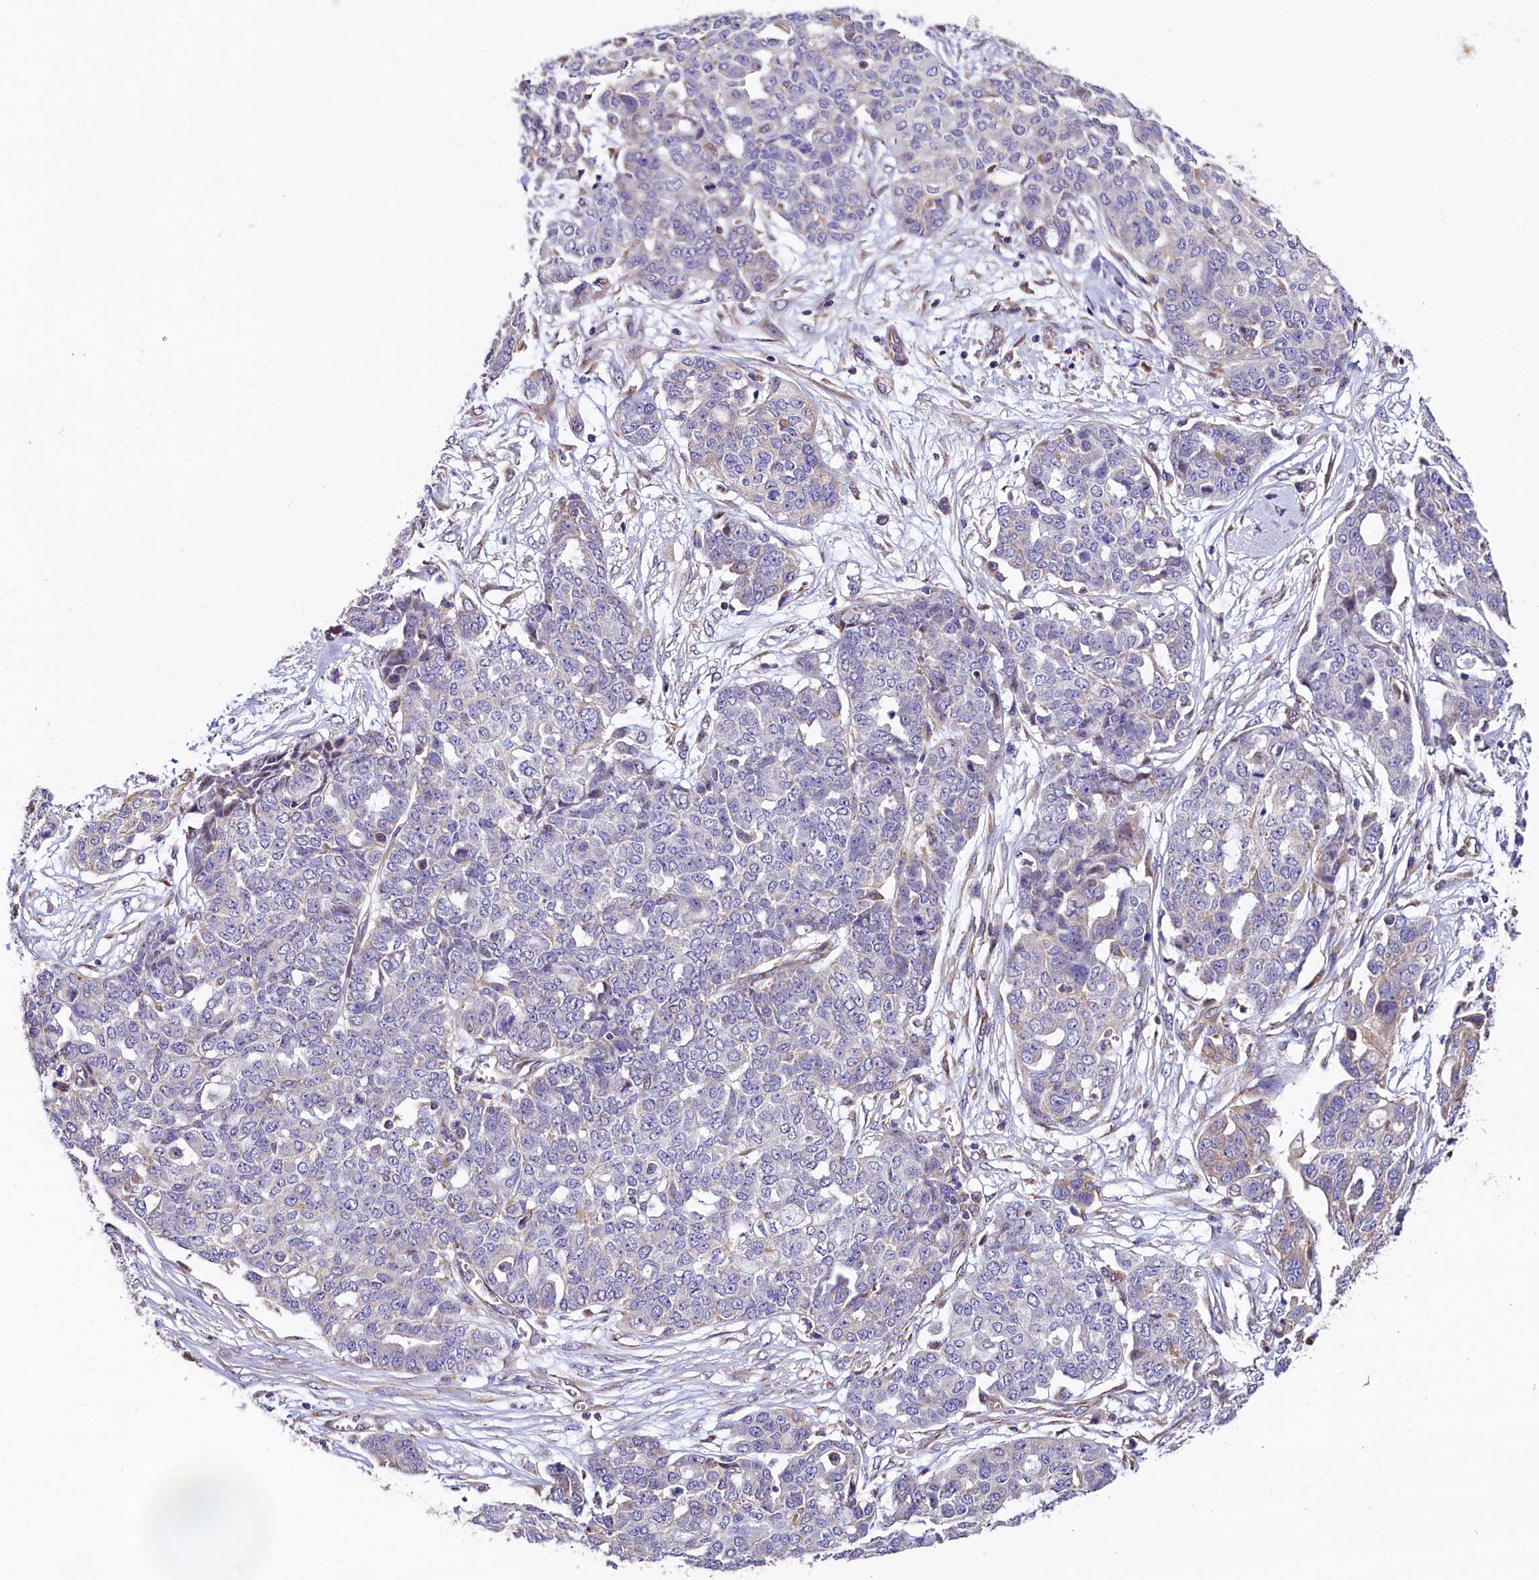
{"staining": {"intensity": "negative", "quantity": "none", "location": "none"}, "tissue": "ovarian cancer", "cell_type": "Tumor cells", "image_type": "cancer", "snomed": [{"axis": "morphology", "description": "Cystadenocarcinoma, serous, NOS"}, {"axis": "topography", "description": "Soft tissue"}, {"axis": "topography", "description": "Ovary"}], "caption": "High magnification brightfield microscopy of ovarian cancer stained with DAB (brown) and counterstained with hematoxylin (blue): tumor cells show no significant expression.", "gene": "ACAA2", "patient": {"sex": "female", "age": 57}}